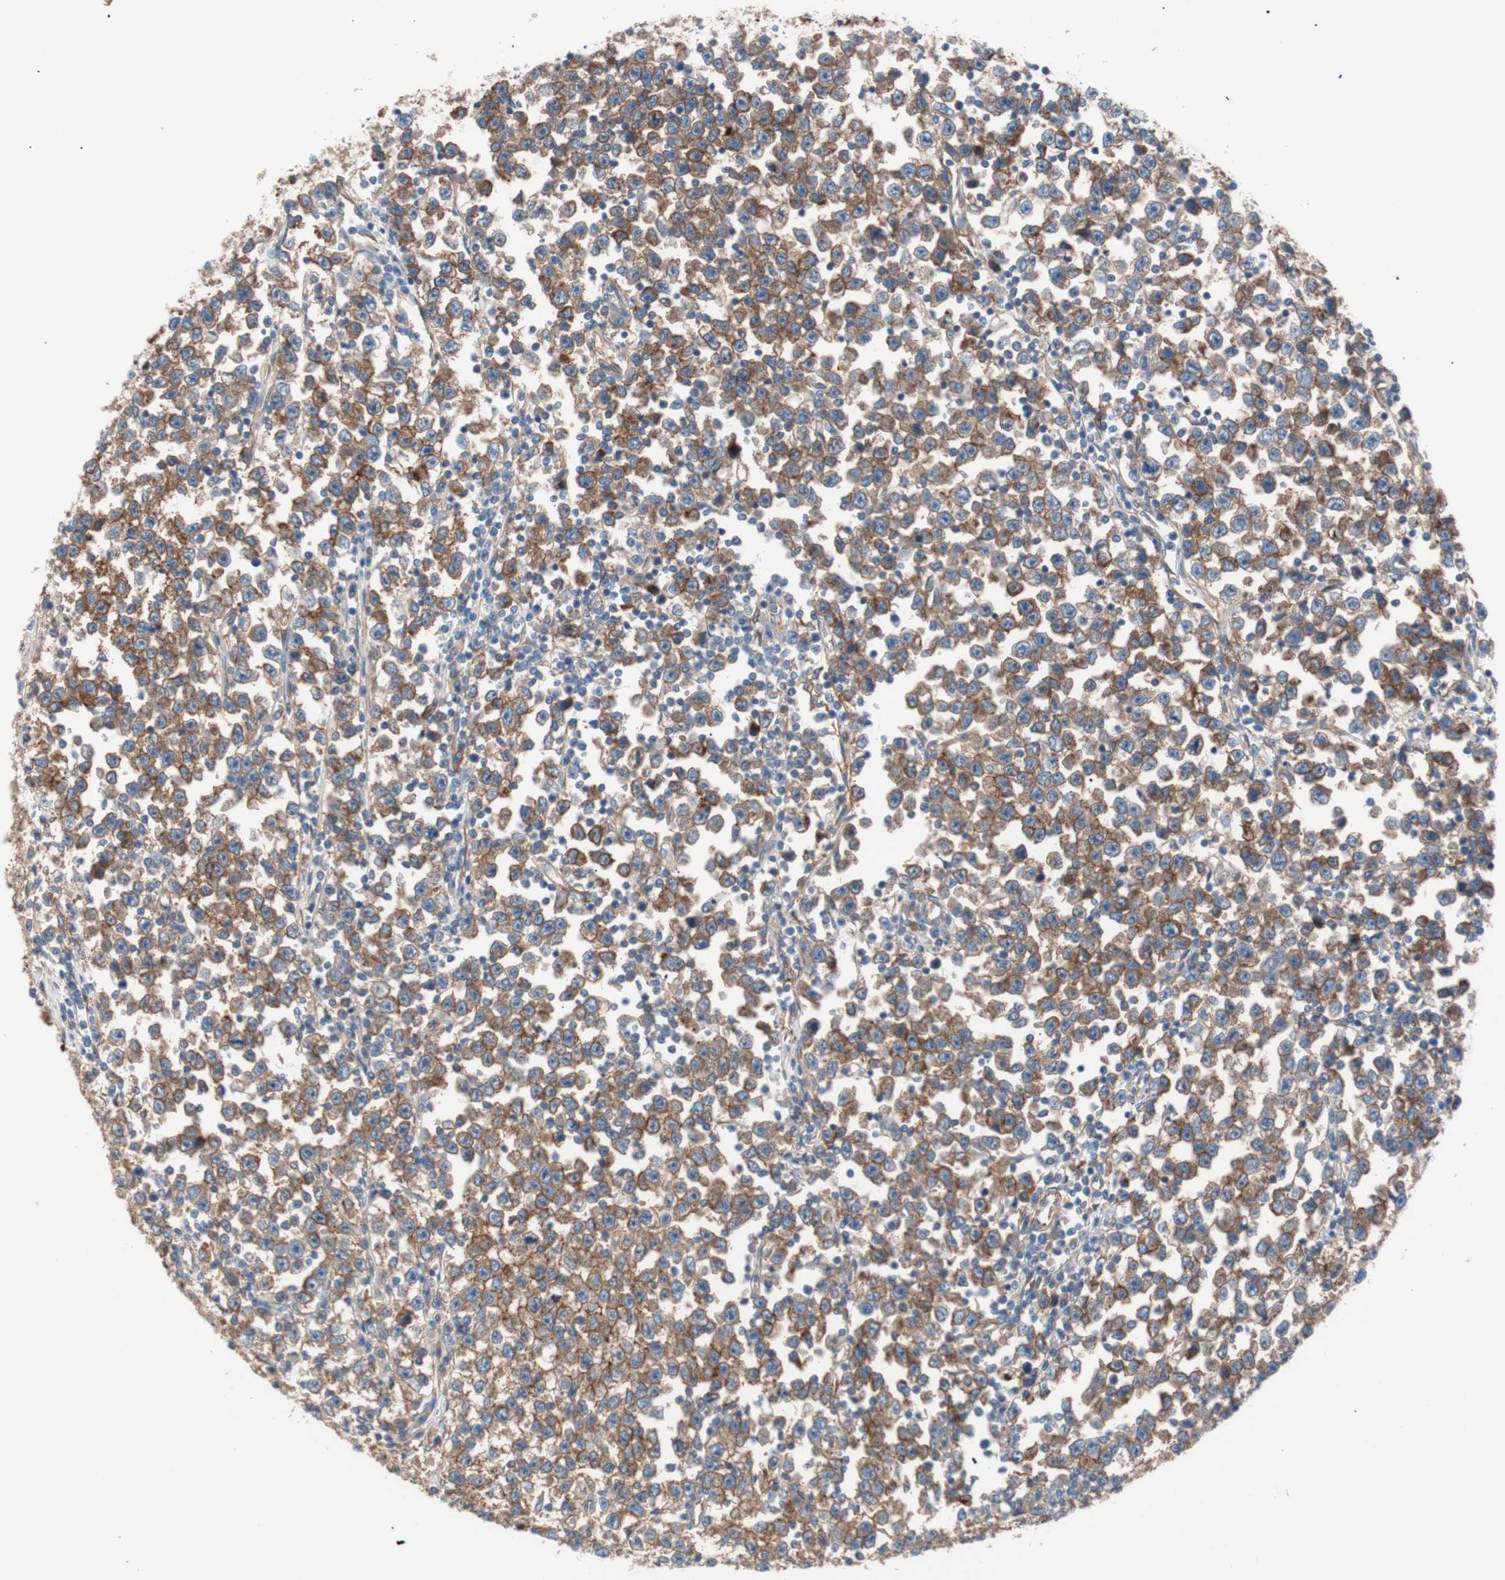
{"staining": {"intensity": "weak", "quantity": "25%-75%", "location": "cytoplasmic/membranous"}, "tissue": "testis cancer", "cell_type": "Tumor cells", "image_type": "cancer", "snomed": [{"axis": "morphology", "description": "Seminoma, NOS"}, {"axis": "topography", "description": "Testis"}], "caption": "IHC of testis seminoma reveals low levels of weak cytoplasmic/membranous expression in about 25%-75% of tumor cells.", "gene": "SPINT1", "patient": {"sex": "male", "age": 43}}